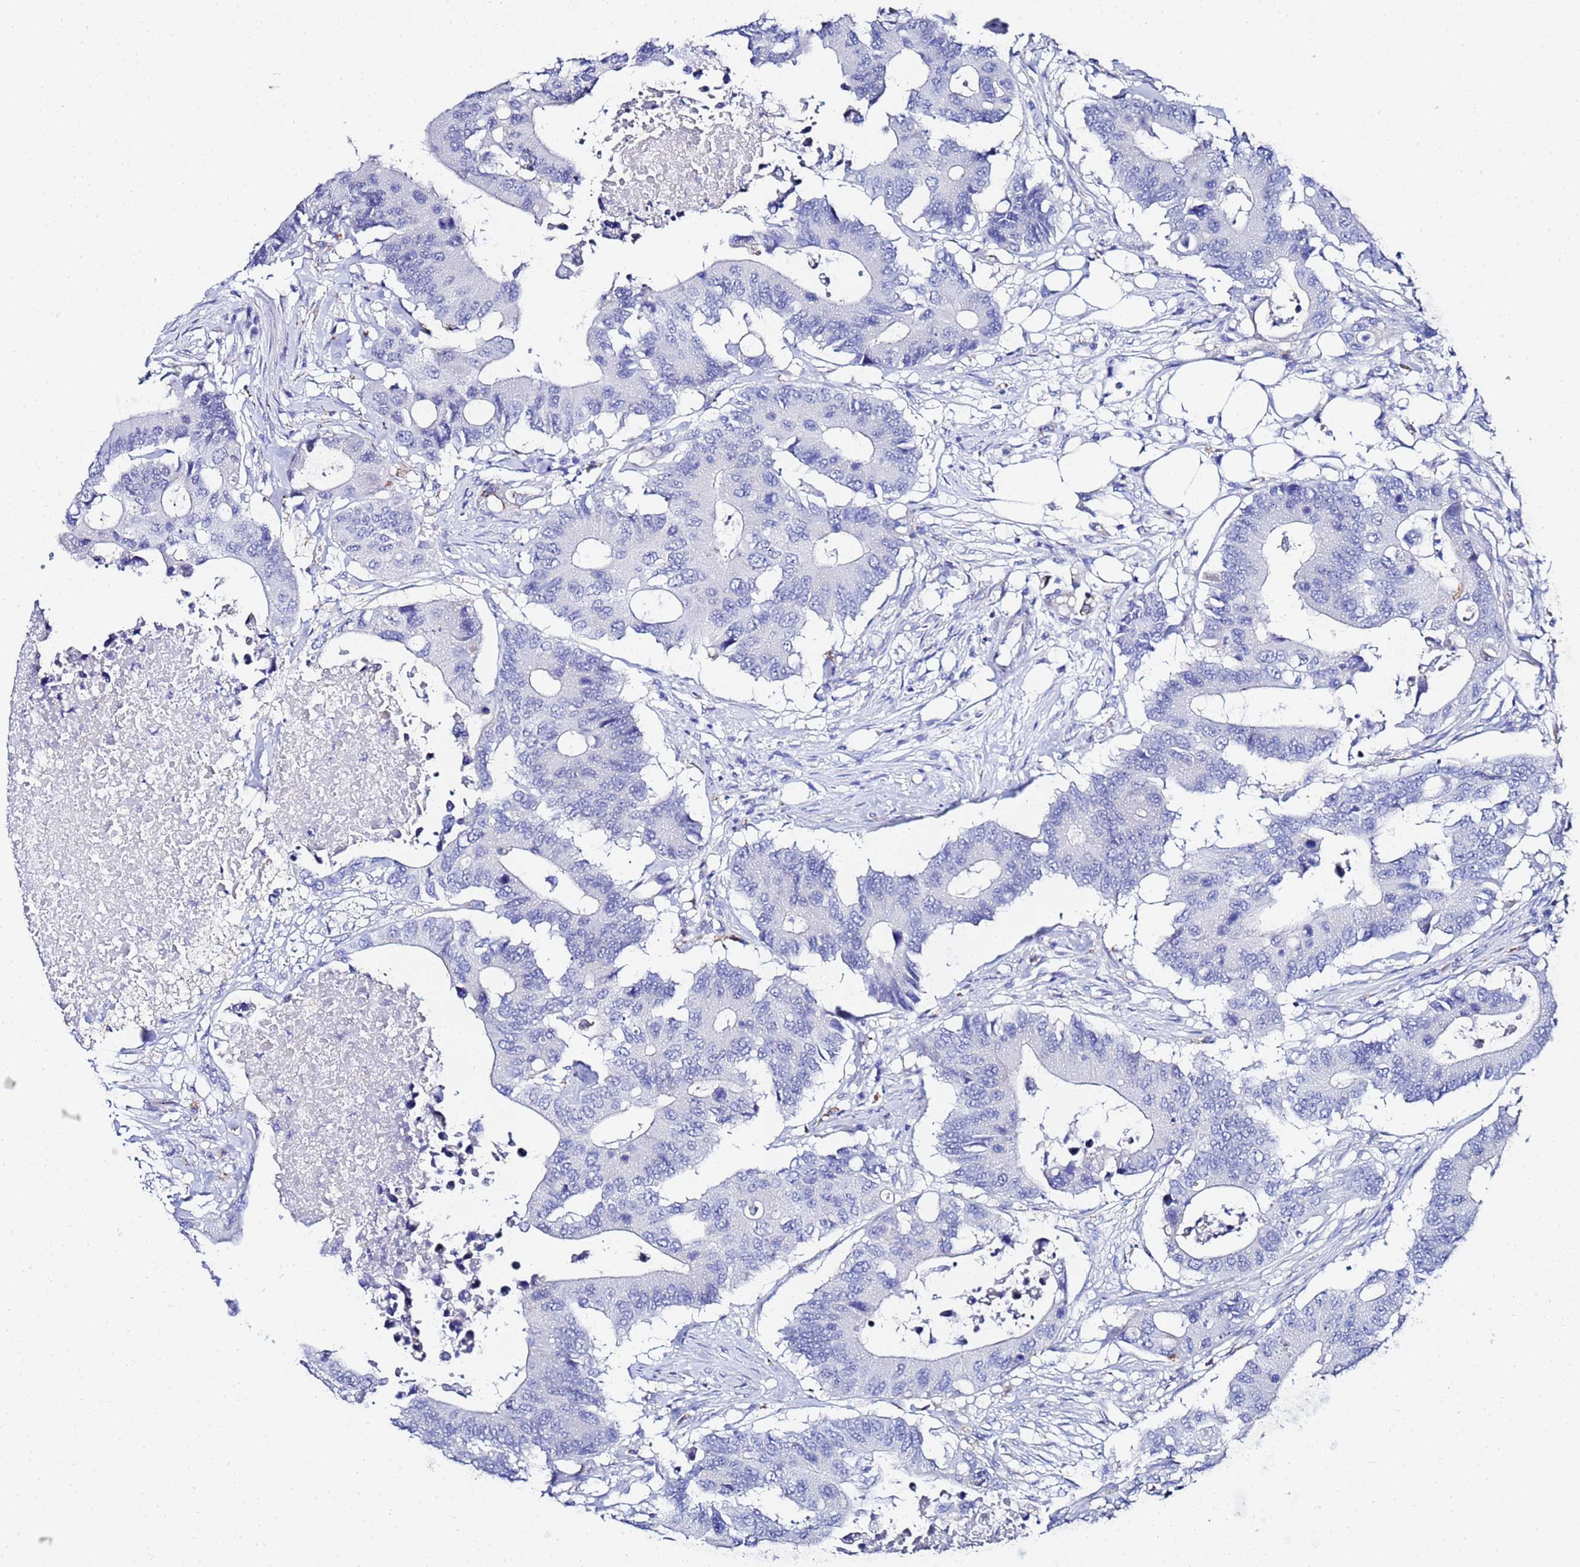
{"staining": {"intensity": "negative", "quantity": "none", "location": "none"}, "tissue": "colorectal cancer", "cell_type": "Tumor cells", "image_type": "cancer", "snomed": [{"axis": "morphology", "description": "Adenocarcinoma, NOS"}, {"axis": "topography", "description": "Colon"}], "caption": "This is an immunohistochemistry micrograph of human colorectal adenocarcinoma. There is no expression in tumor cells.", "gene": "ZNF26", "patient": {"sex": "male", "age": 71}}